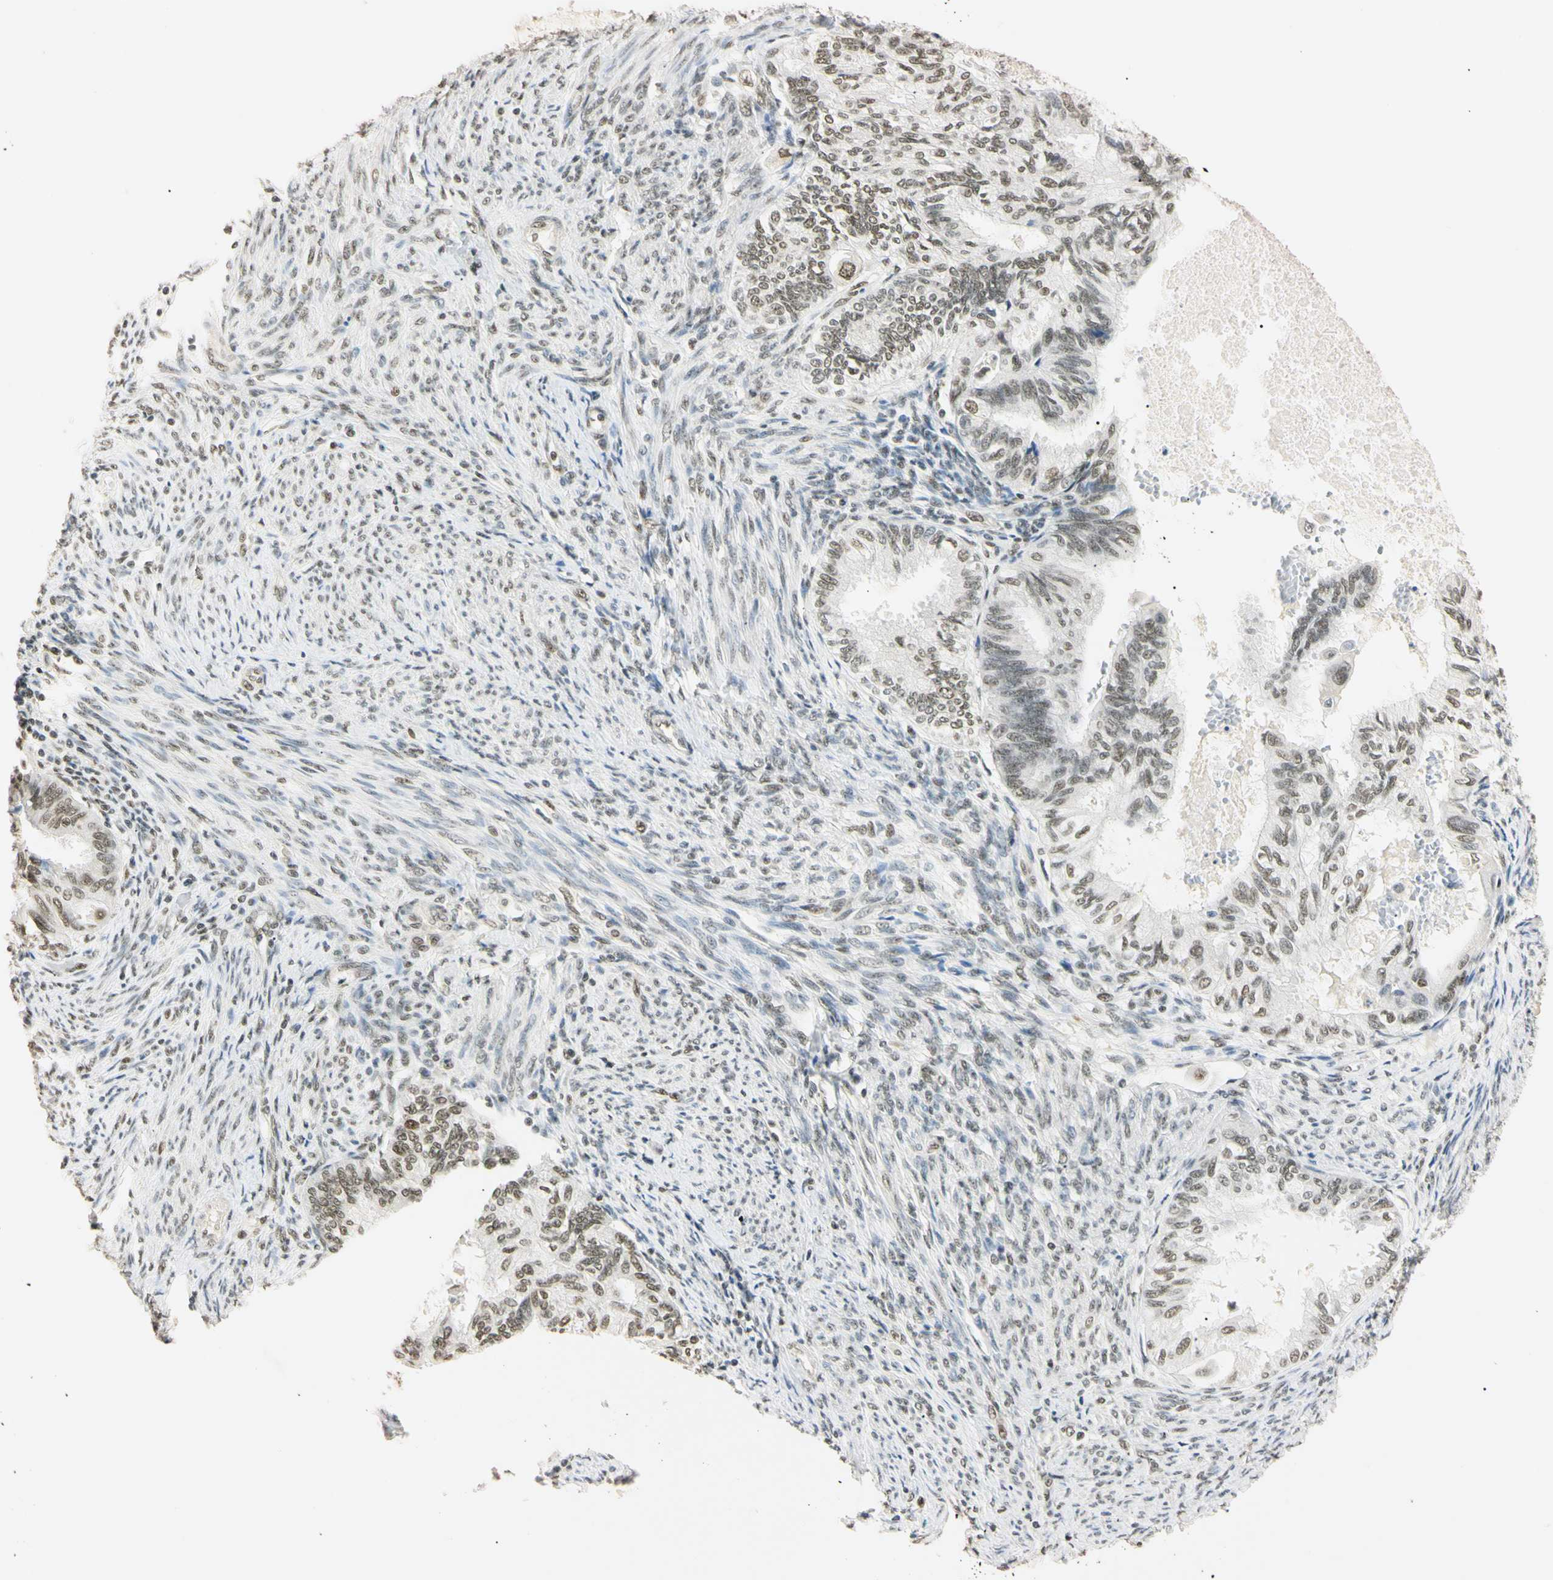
{"staining": {"intensity": "weak", "quantity": ">75%", "location": "nuclear"}, "tissue": "cervical cancer", "cell_type": "Tumor cells", "image_type": "cancer", "snomed": [{"axis": "morphology", "description": "Normal tissue, NOS"}, {"axis": "morphology", "description": "Adenocarcinoma, NOS"}, {"axis": "topography", "description": "Cervix"}, {"axis": "topography", "description": "Endometrium"}], "caption": "Cervical adenocarcinoma stained with a protein marker demonstrates weak staining in tumor cells.", "gene": "SMARCA5", "patient": {"sex": "female", "age": 86}}